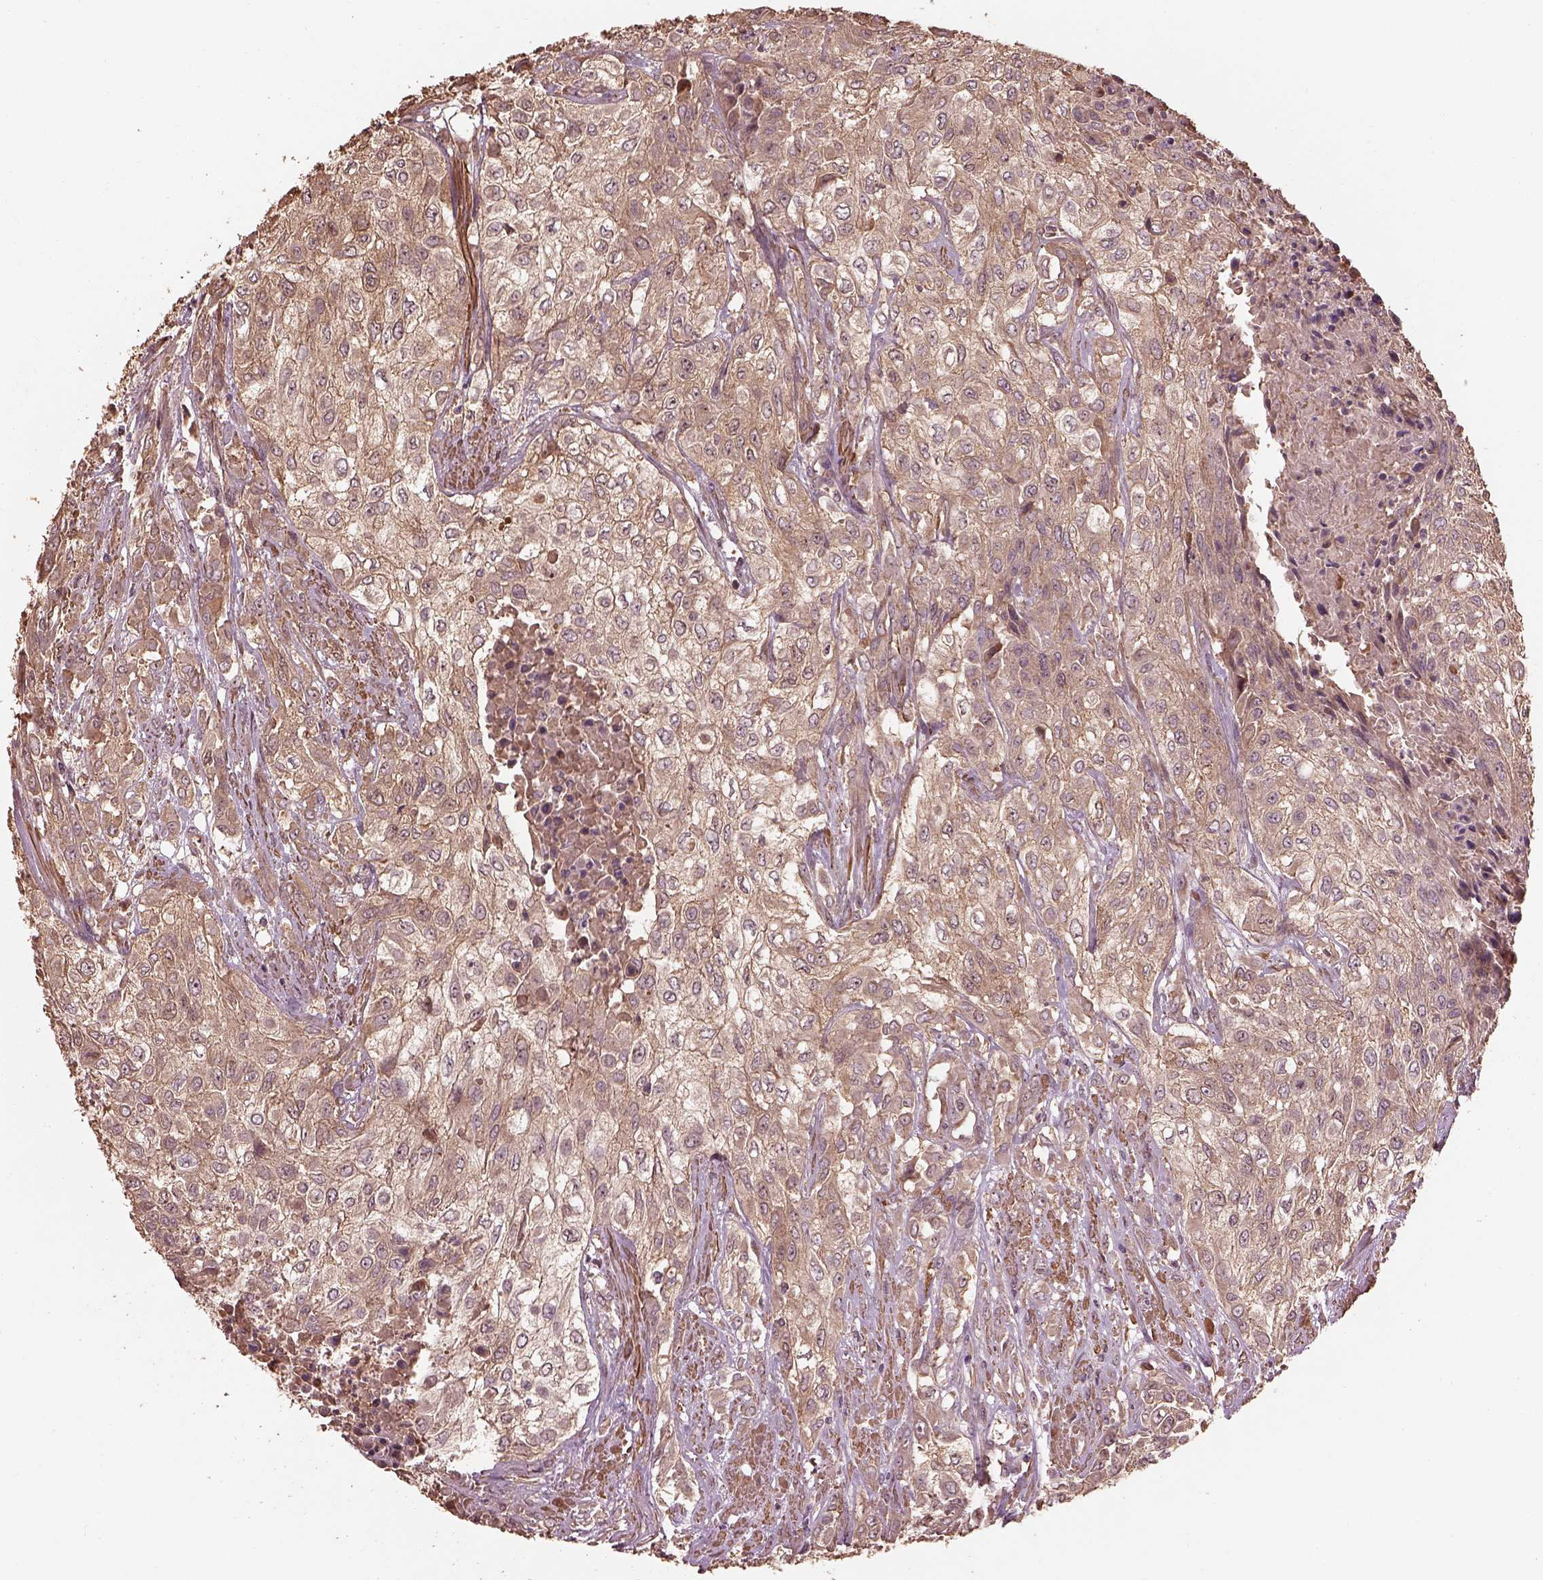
{"staining": {"intensity": "moderate", "quantity": ">75%", "location": "cytoplasmic/membranous"}, "tissue": "urothelial cancer", "cell_type": "Tumor cells", "image_type": "cancer", "snomed": [{"axis": "morphology", "description": "Urothelial carcinoma, High grade"}, {"axis": "topography", "description": "Urinary bladder"}], "caption": "Immunohistochemical staining of human high-grade urothelial carcinoma displays moderate cytoplasmic/membranous protein expression in about >75% of tumor cells.", "gene": "METTL4", "patient": {"sex": "male", "age": 57}}